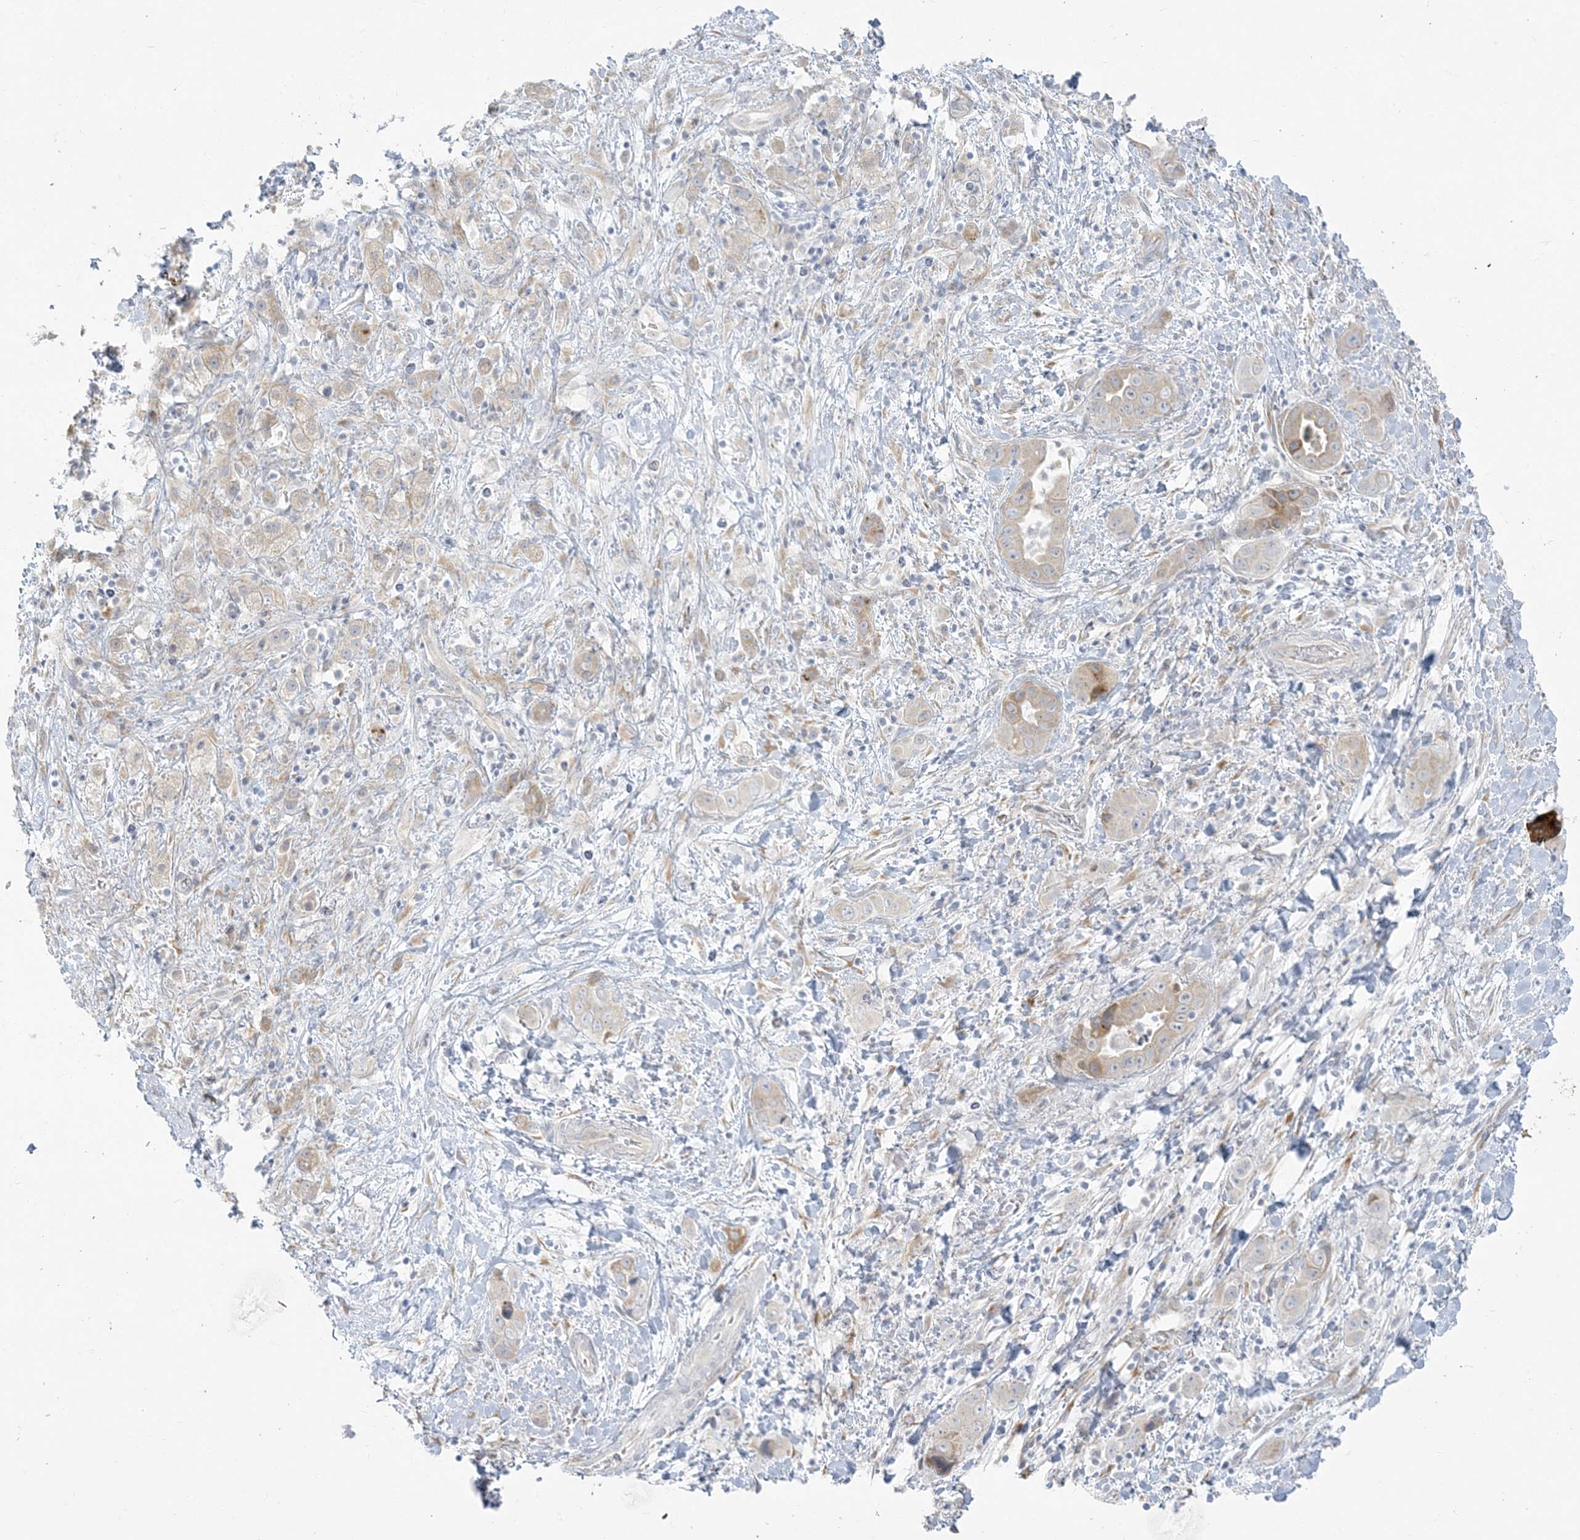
{"staining": {"intensity": "weak", "quantity": "<25%", "location": "cytoplasmic/membranous"}, "tissue": "liver cancer", "cell_type": "Tumor cells", "image_type": "cancer", "snomed": [{"axis": "morphology", "description": "Cholangiocarcinoma"}, {"axis": "topography", "description": "Liver"}], "caption": "Tumor cells are negative for protein expression in human cholangiocarcinoma (liver).", "gene": "ZC3H6", "patient": {"sex": "female", "age": 52}}